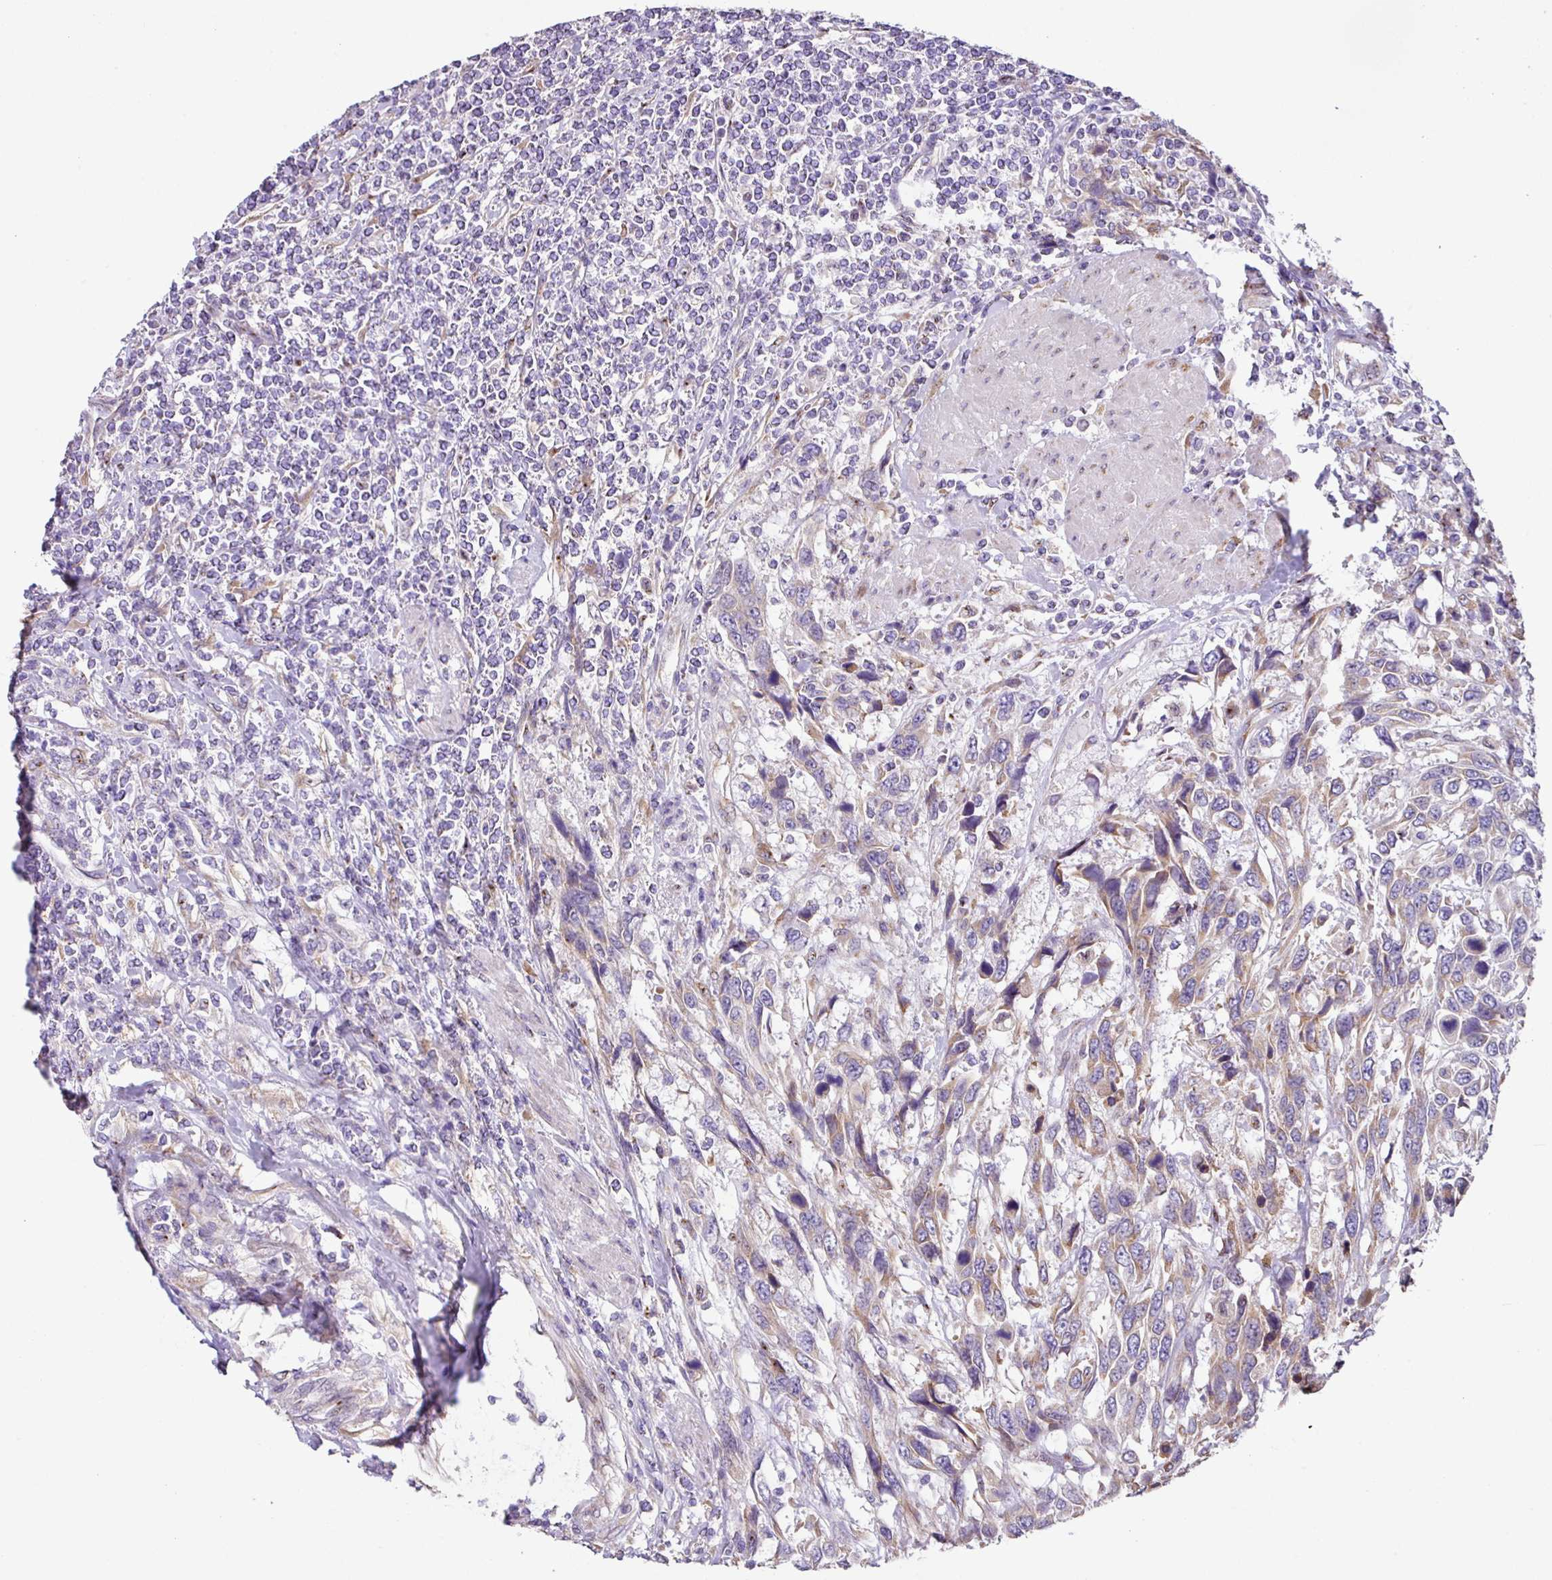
{"staining": {"intensity": "weak", "quantity": "25%-75%", "location": "cytoplasmic/membranous"}, "tissue": "urothelial cancer", "cell_type": "Tumor cells", "image_type": "cancer", "snomed": [{"axis": "morphology", "description": "Urothelial carcinoma, High grade"}, {"axis": "topography", "description": "Urinary bladder"}], "caption": "An immunohistochemistry histopathology image of neoplastic tissue is shown. Protein staining in brown shows weak cytoplasmic/membranous positivity in urothelial cancer within tumor cells.", "gene": "ZG16", "patient": {"sex": "female", "age": 70}}